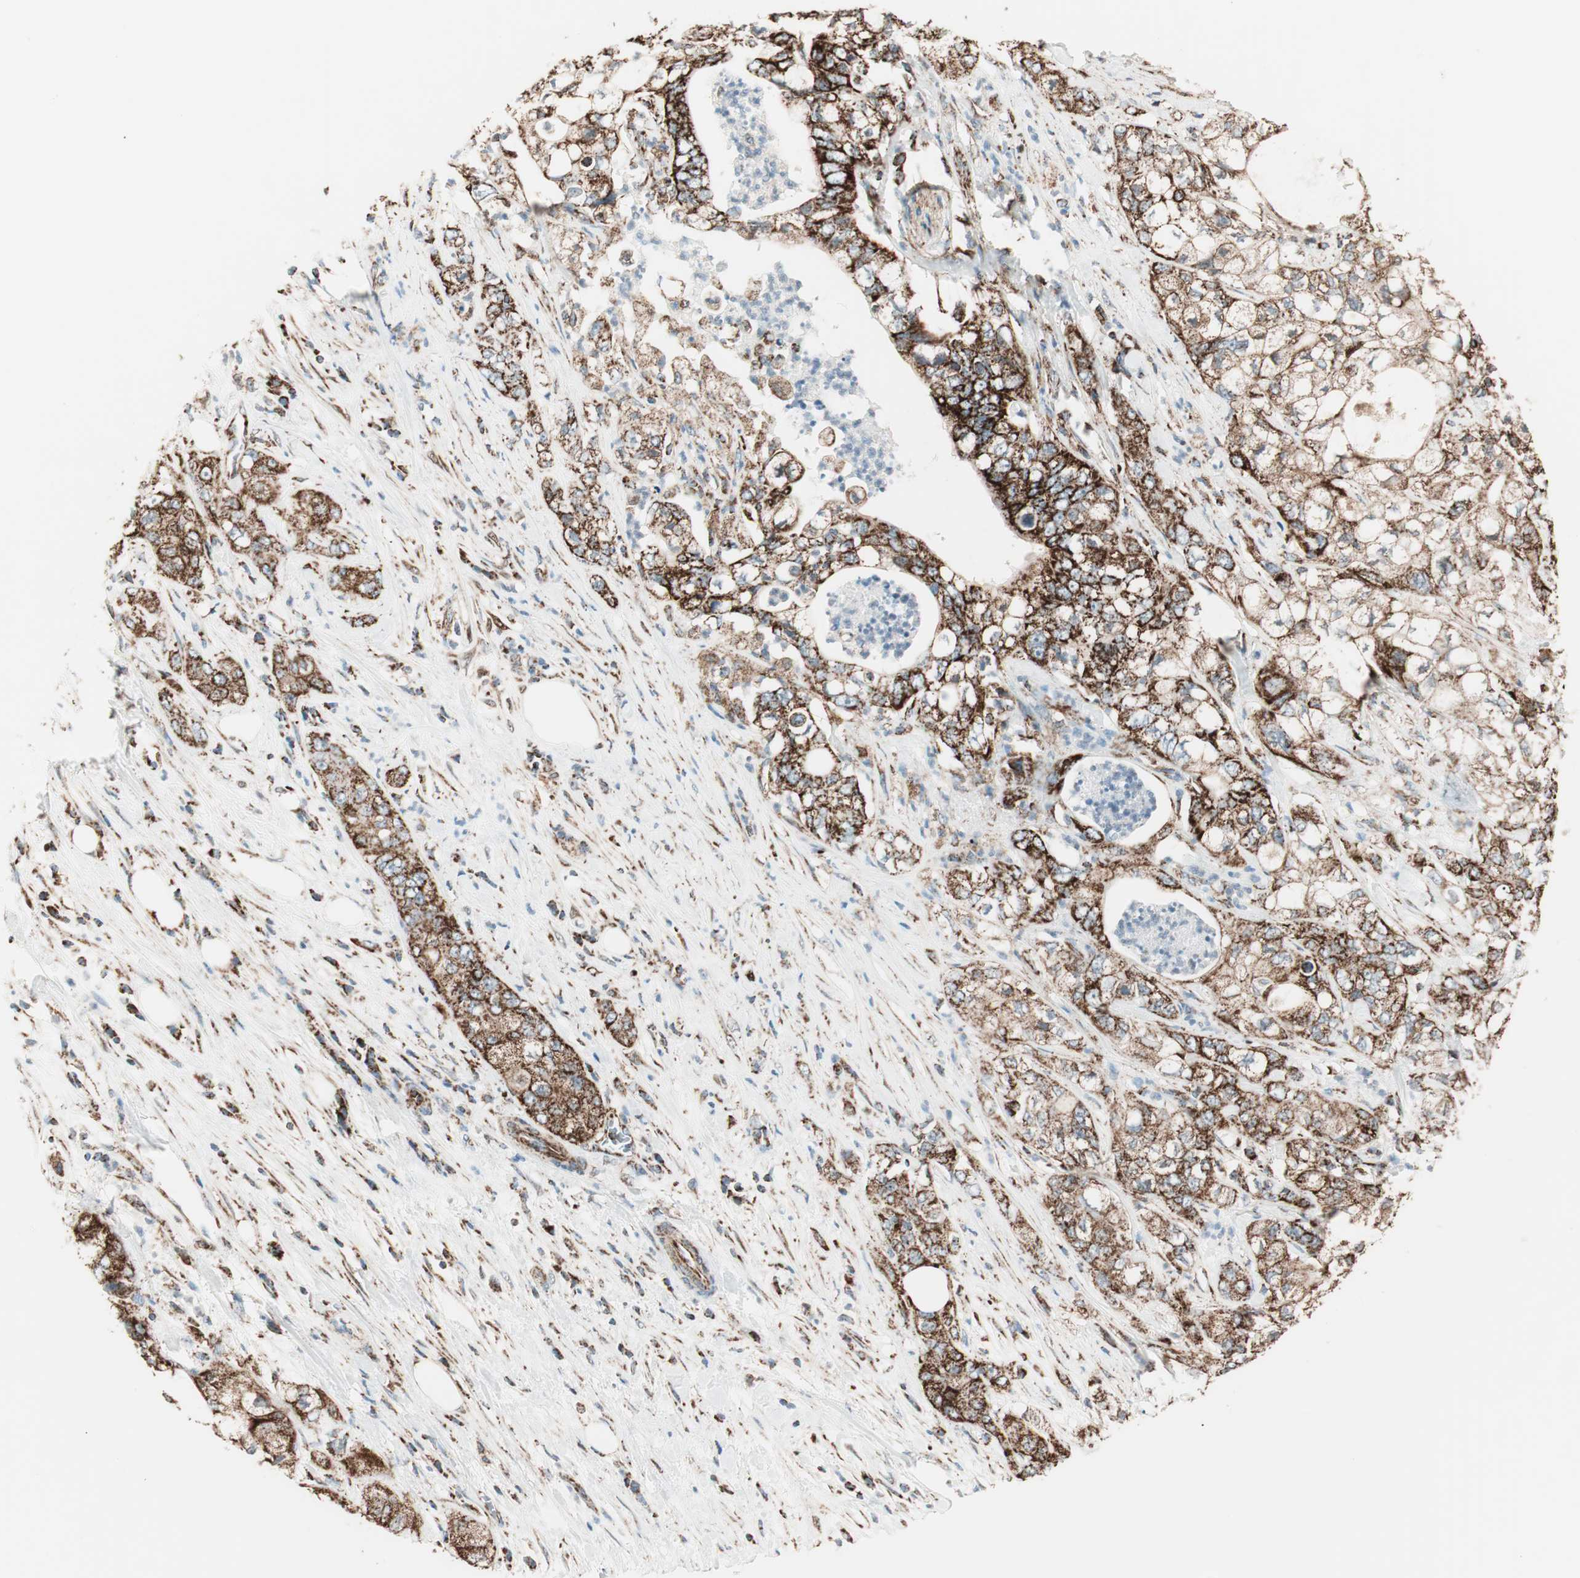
{"staining": {"intensity": "strong", "quantity": ">75%", "location": "cytoplasmic/membranous"}, "tissue": "pancreatic cancer", "cell_type": "Tumor cells", "image_type": "cancer", "snomed": [{"axis": "morphology", "description": "Adenocarcinoma, NOS"}, {"axis": "topography", "description": "Pancreas"}], "caption": "A brown stain shows strong cytoplasmic/membranous staining of a protein in human pancreatic cancer tumor cells. The staining was performed using DAB (3,3'-diaminobenzidine), with brown indicating positive protein expression. Nuclei are stained blue with hematoxylin.", "gene": "TOMM22", "patient": {"sex": "male", "age": 70}}